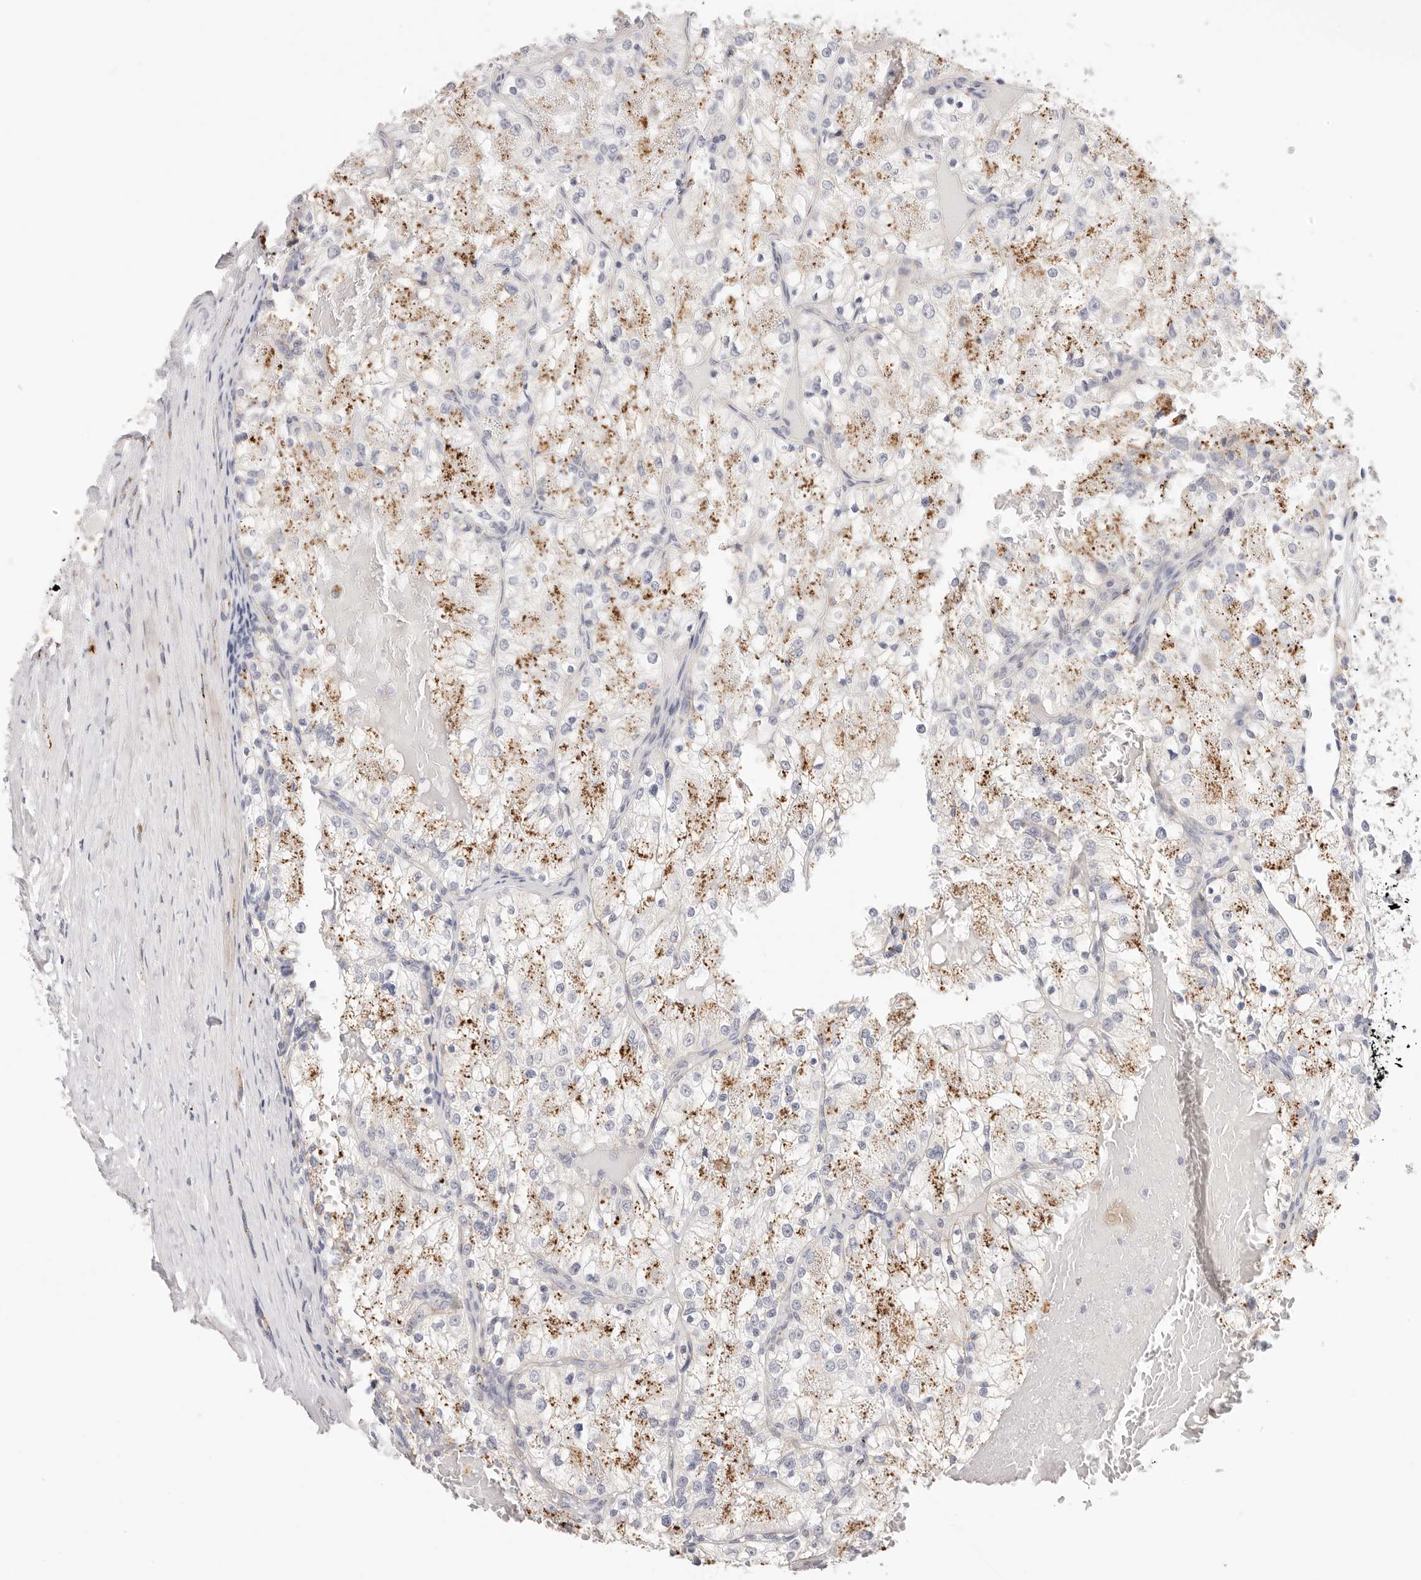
{"staining": {"intensity": "moderate", "quantity": "<25%", "location": "cytoplasmic/membranous"}, "tissue": "renal cancer", "cell_type": "Tumor cells", "image_type": "cancer", "snomed": [{"axis": "morphology", "description": "Normal tissue, NOS"}, {"axis": "morphology", "description": "Adenocarcinoma, NOS"}, {"axis": "topography", "description": "Kidney"}], "caption": "Immunohistochemistry micrograph of neoplastic tissue: human renal cancer (adenocarcinoma) stained using immunohistochemistry (IHC) shows low levels of moderate protein expression localized specifically in the cytoplasmic/membranous of tumor cells, appearing as a cytoplasmic/membranous brown color.", "gene": "STKLD1", "patient": {"sex": "male", "age": 68}}